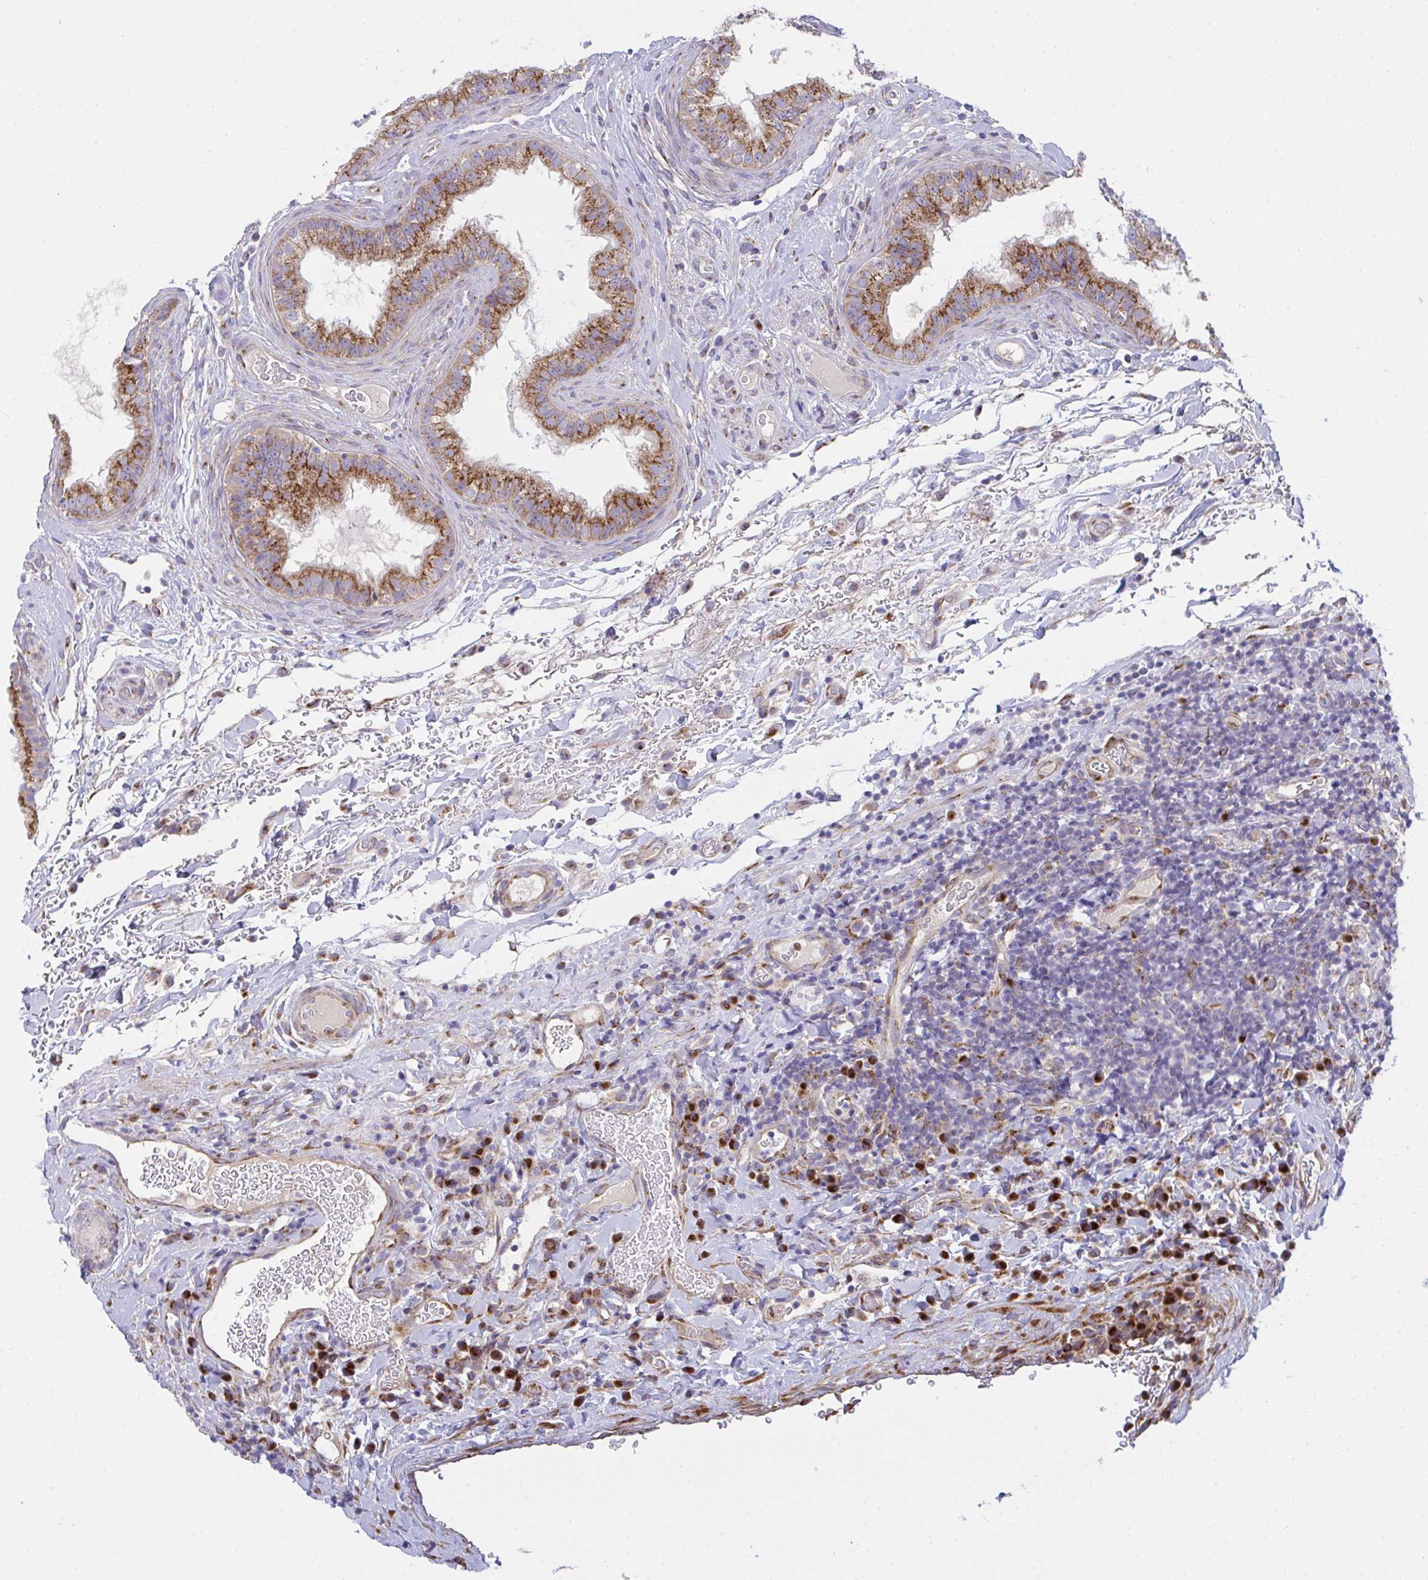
{"staining": {"intensity": "moderate", "quantity": ">75%", "location": "cytoplasmic/membranous"}, "tissue": "epididymis", "cell_type": "Glandular cells", "image_type": "normal", "snomed": [{"axis": "morphology", "description": "Normal tissue, NOS"}, {"axis": "topography", "description": "Epididymis"}], "caption": "Glandular cells exhibit medium levels of moderate cytoplasmic/membranous expression in approximately >75% of cells in normal human epididymis.", "gene": "MIA3", "patient": {"sex": "male", "age": 23}}